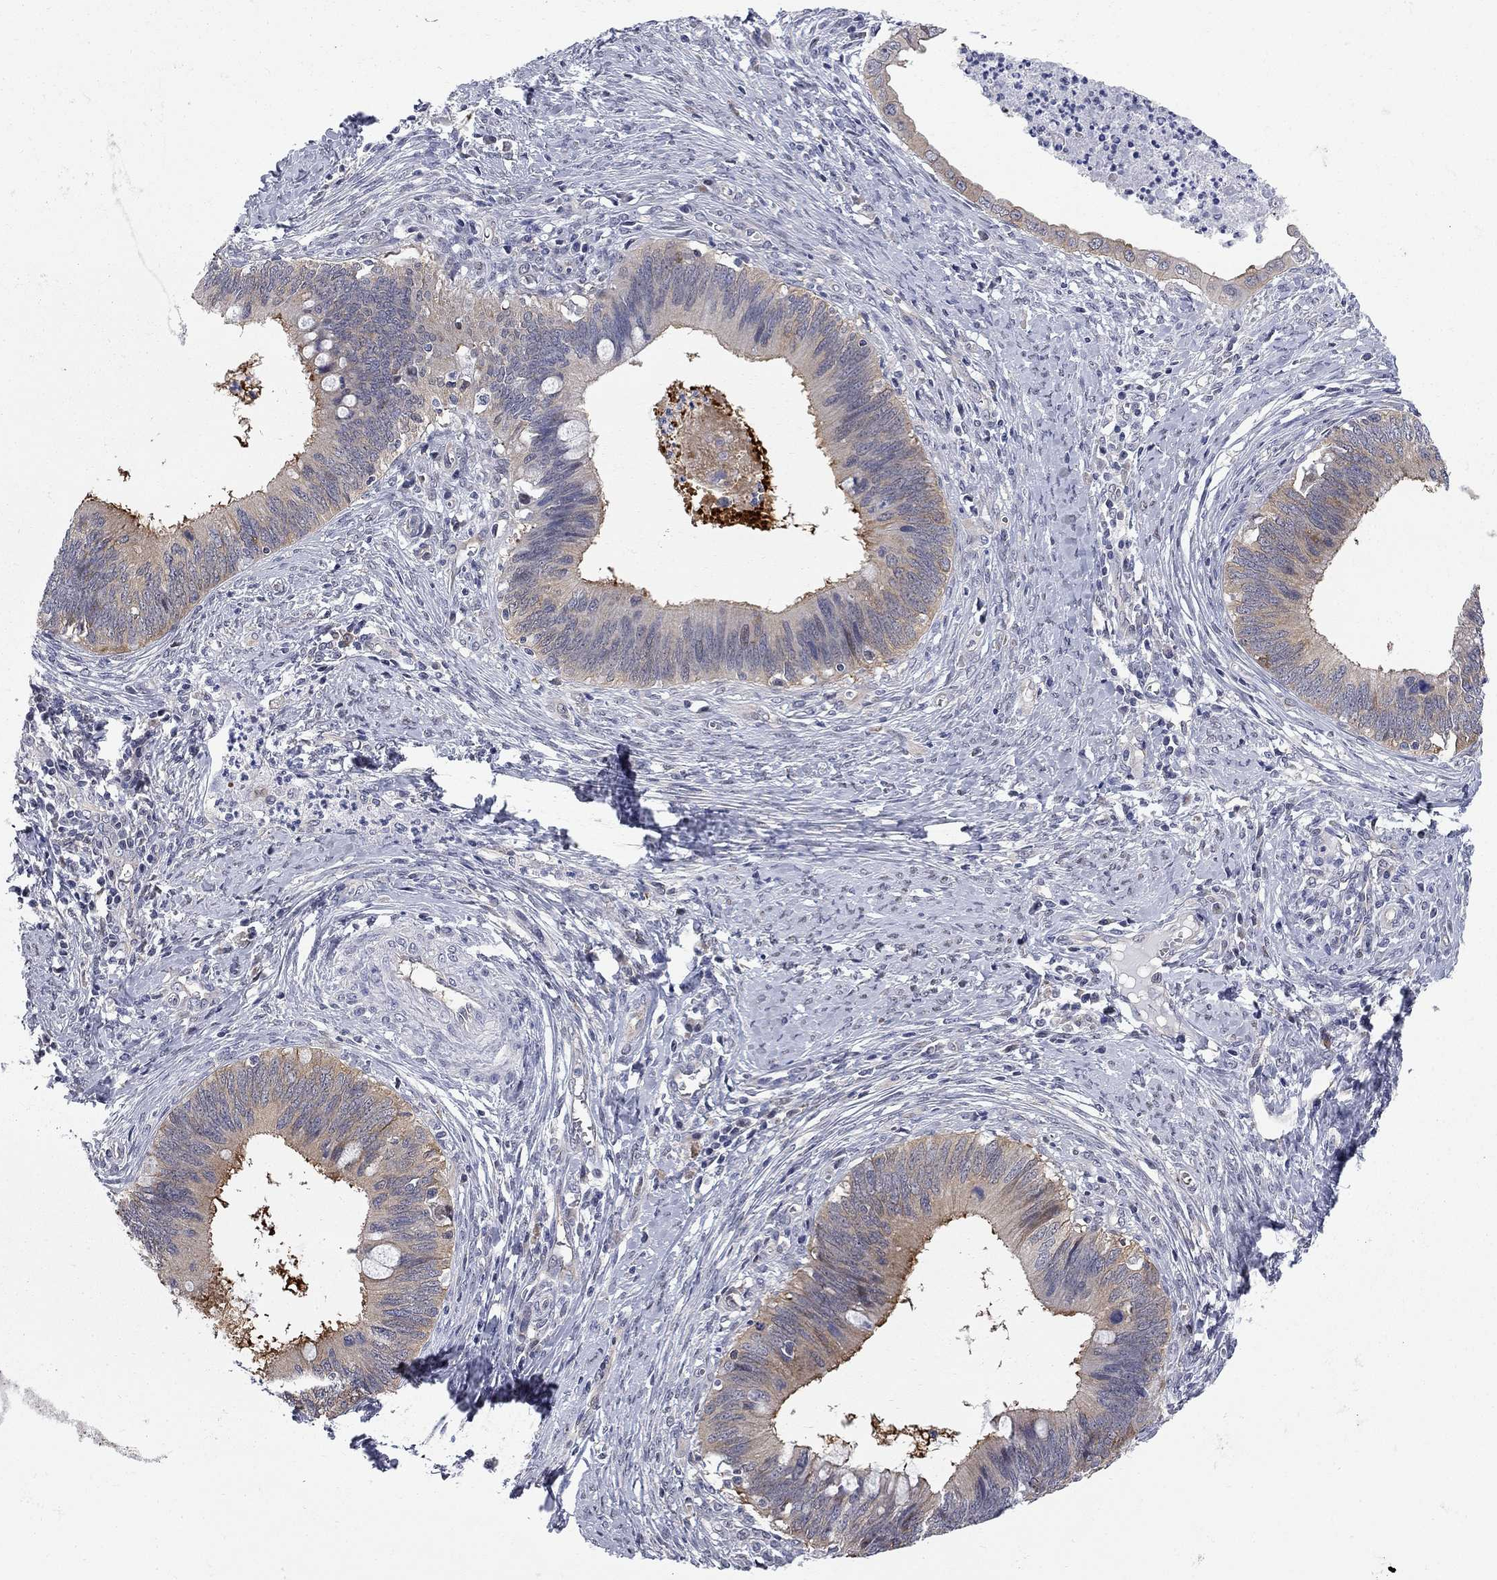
{"staining": {"intensity": "moderate", "quantity": "25%-75%", "location": "cytoplasmic/membranous"}, "tissue": "cervical cancer", "cell_type": "Tumor cells", "image_type": "cancer", "snomed": [{"axis": "morphology", "description": "Adenocarcinoma, NOS"}, {"axis": "topography", "description": "Cervix"}], "caption": "Immunohistochemistry photomicrograph of cervical cancer stained for a protein (brown), which displays medium levels of moderate cytoplasmic/membranous staining in approximately 25%-75% of tumor cells.", "gene": "GALNT8", "patient": {"sex": "female", "age": 42}}